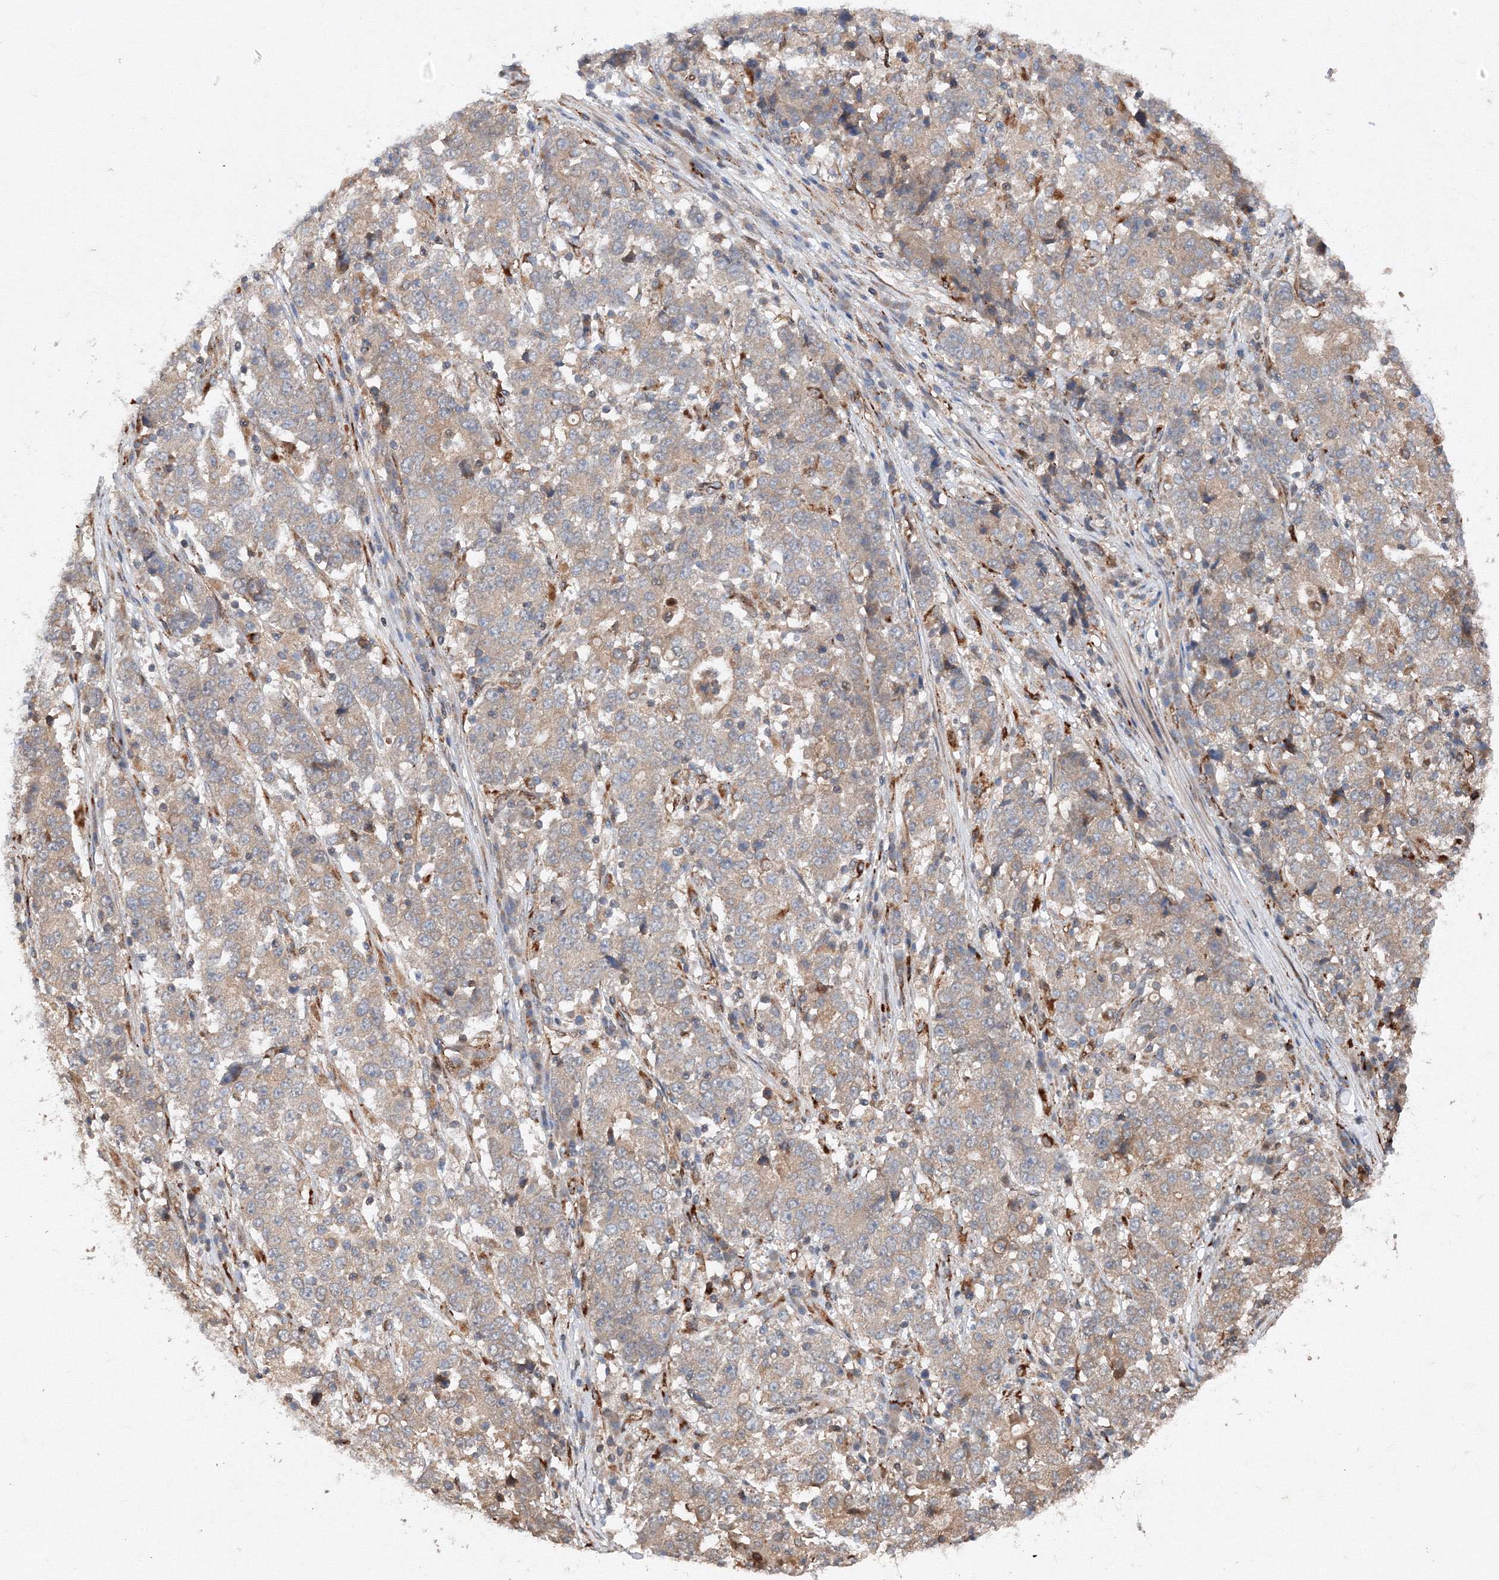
{"staining": {"intensity": "weak", "quantity": "25%-75%", "location": "cytoplasmic/membranous"}, "tissue": "stomach cancer", "cell_type": "Tumor cells", "image_type": "cancer", "snomed": [{"axis": "morphology", "description": "Adenocarcinoma, NOS"}, {"axis": "topography", "description": "Stomach"}], "caption": "Immunohistochemical staining of adenocarcinoma (stomach) exhibits low levels of weak cytoplasmic/membranous protein positivity in about 25%-75% of tumor cells. The staining is performed using DAB brown chromogen to label protein expression. The nuclei are counter-stained blue using hematoxylin.", "gene": "DCTD", "patient": {"sex": "male", "age": 59}}